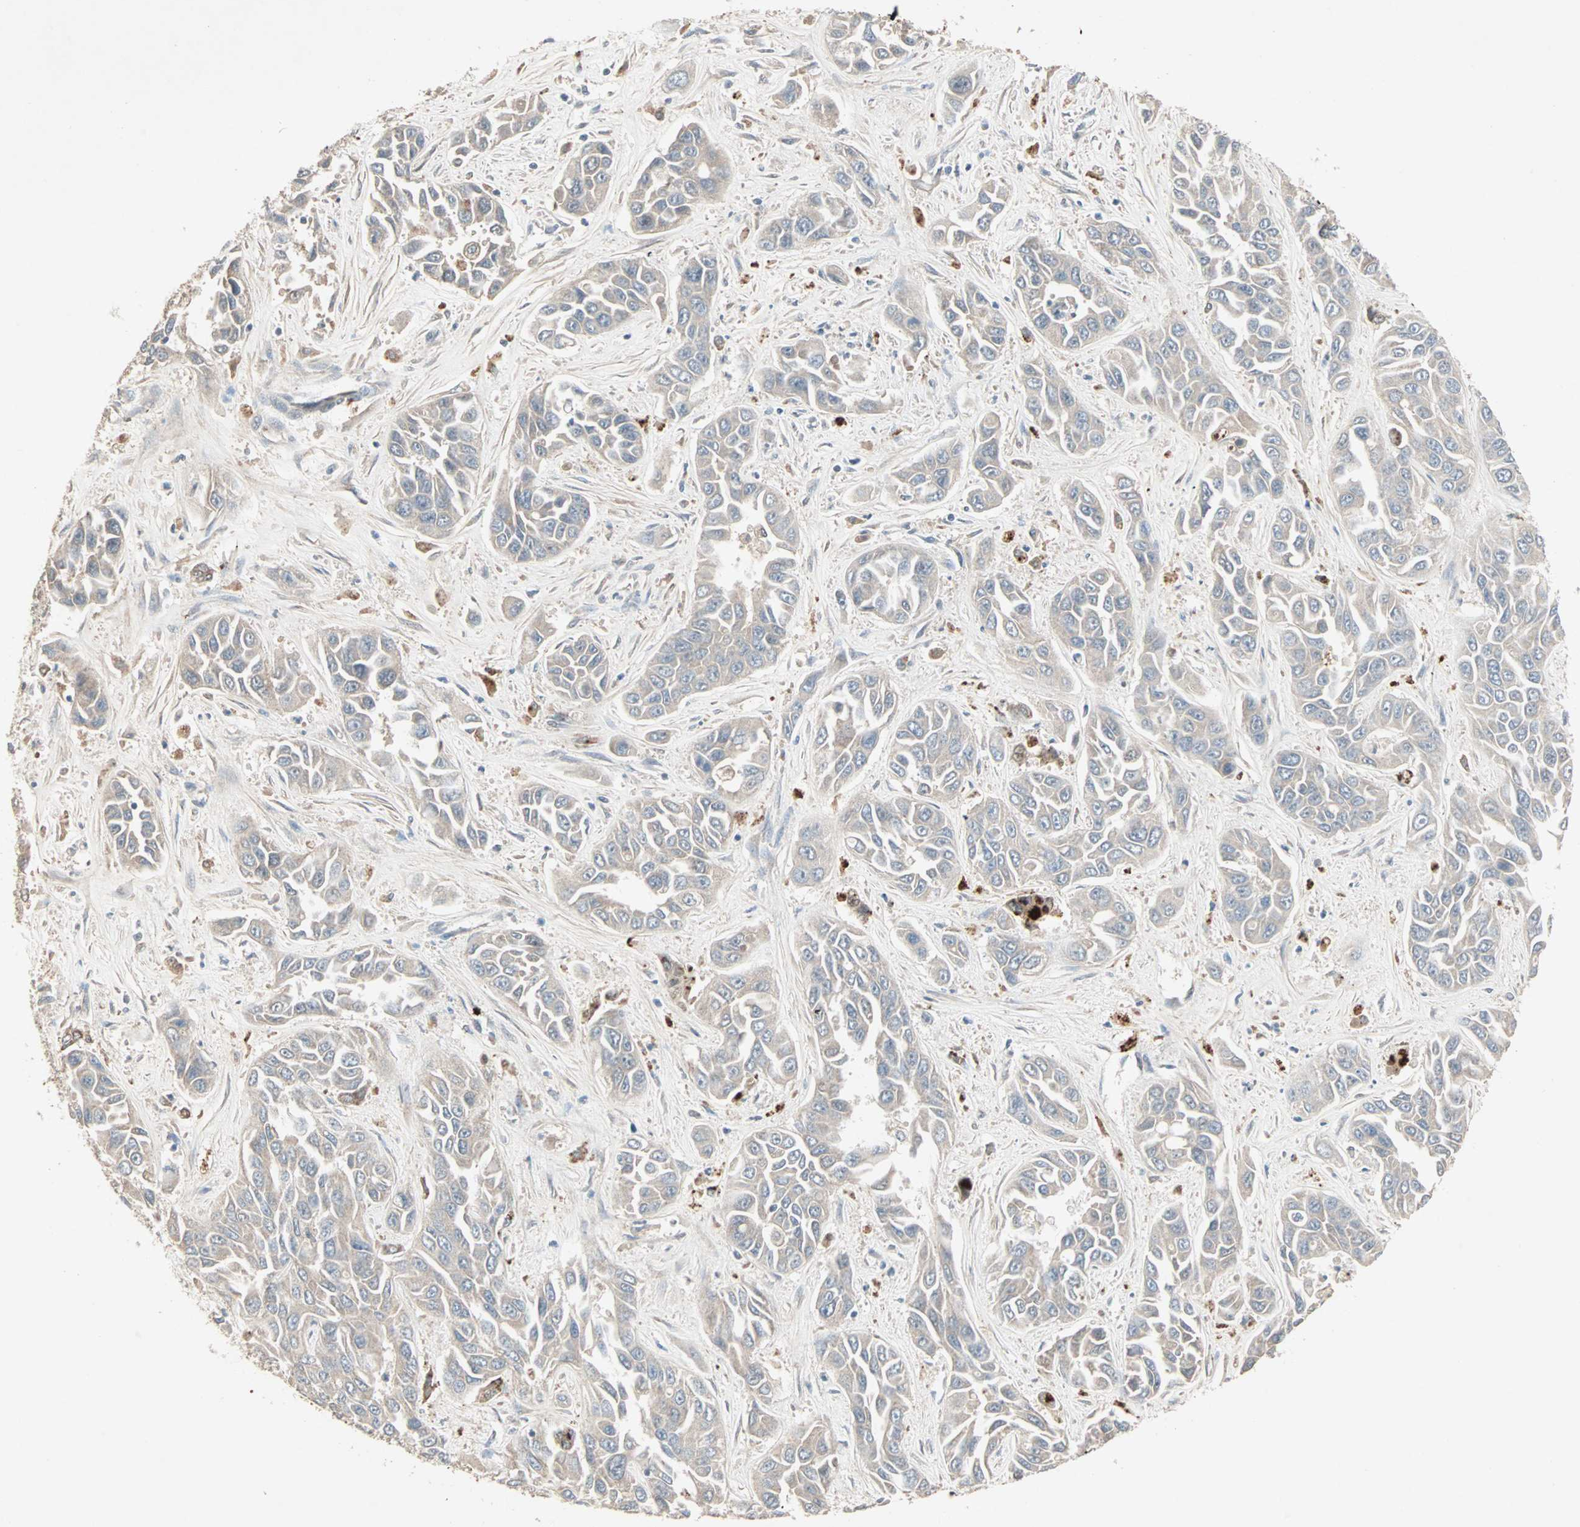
{"staining": {"intensity": "weak", "quantity": "<25%", "location": "cytoplasmic/membranous"}, "tissue": "liver cancer", "cell_type": "Tumor cells", "image_type": "cancer", "snomed": [{"axis": "morphology", "description": "Cholangiocarcinoma"}, {"axis": "topography", "description": "Liver"}], "caption": "IHC histopathology image of liver cancer (cholangiocarcinoma) stained for a protein (brown), which exhibits no staining in tumor cells. The staining was performed using DAB to visualize the protein expression in brown, while the nuclei were stained in blue with hematoxylin (Magnification: 20x).", "gene": "JMJD7-PLA2G4B", "patient": {"sex": "female", "age": 52}}